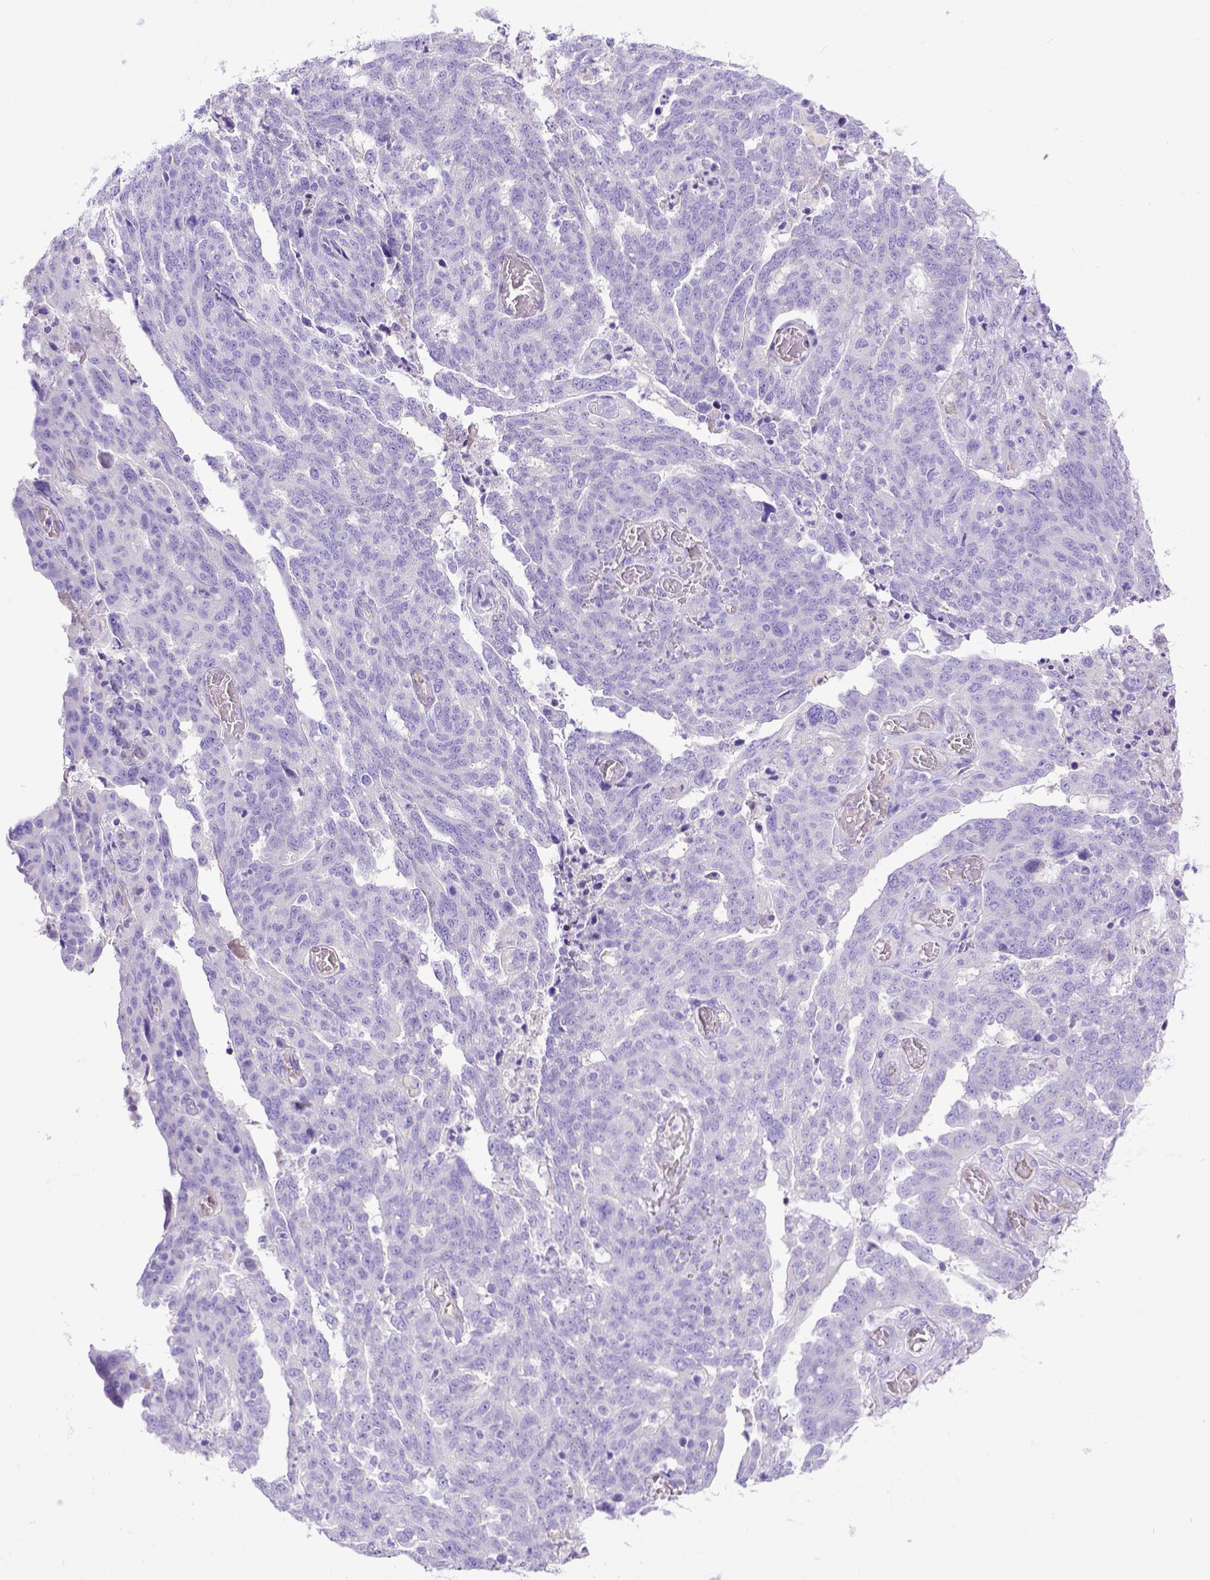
{"staining": {"intensity": "negative", "quantity": "none", "location": "none"}, "tissue": "ovarian cancer", "cell_type": "Tumor cells", "image_type": "cancer", "snomed": [{"axis": "morphology", "description": "Cystadenocarcinoma, serous, NOS"}, {"axis": "topography", "description": "Ovary"}], "caption": "The immunohistochemistry image has no significant staining in tumor cells of serous cystadenocarcinoma (ovarian) tissue.", "gene": "LRRC18", "patient": {"sex": "female", "age": 67}}